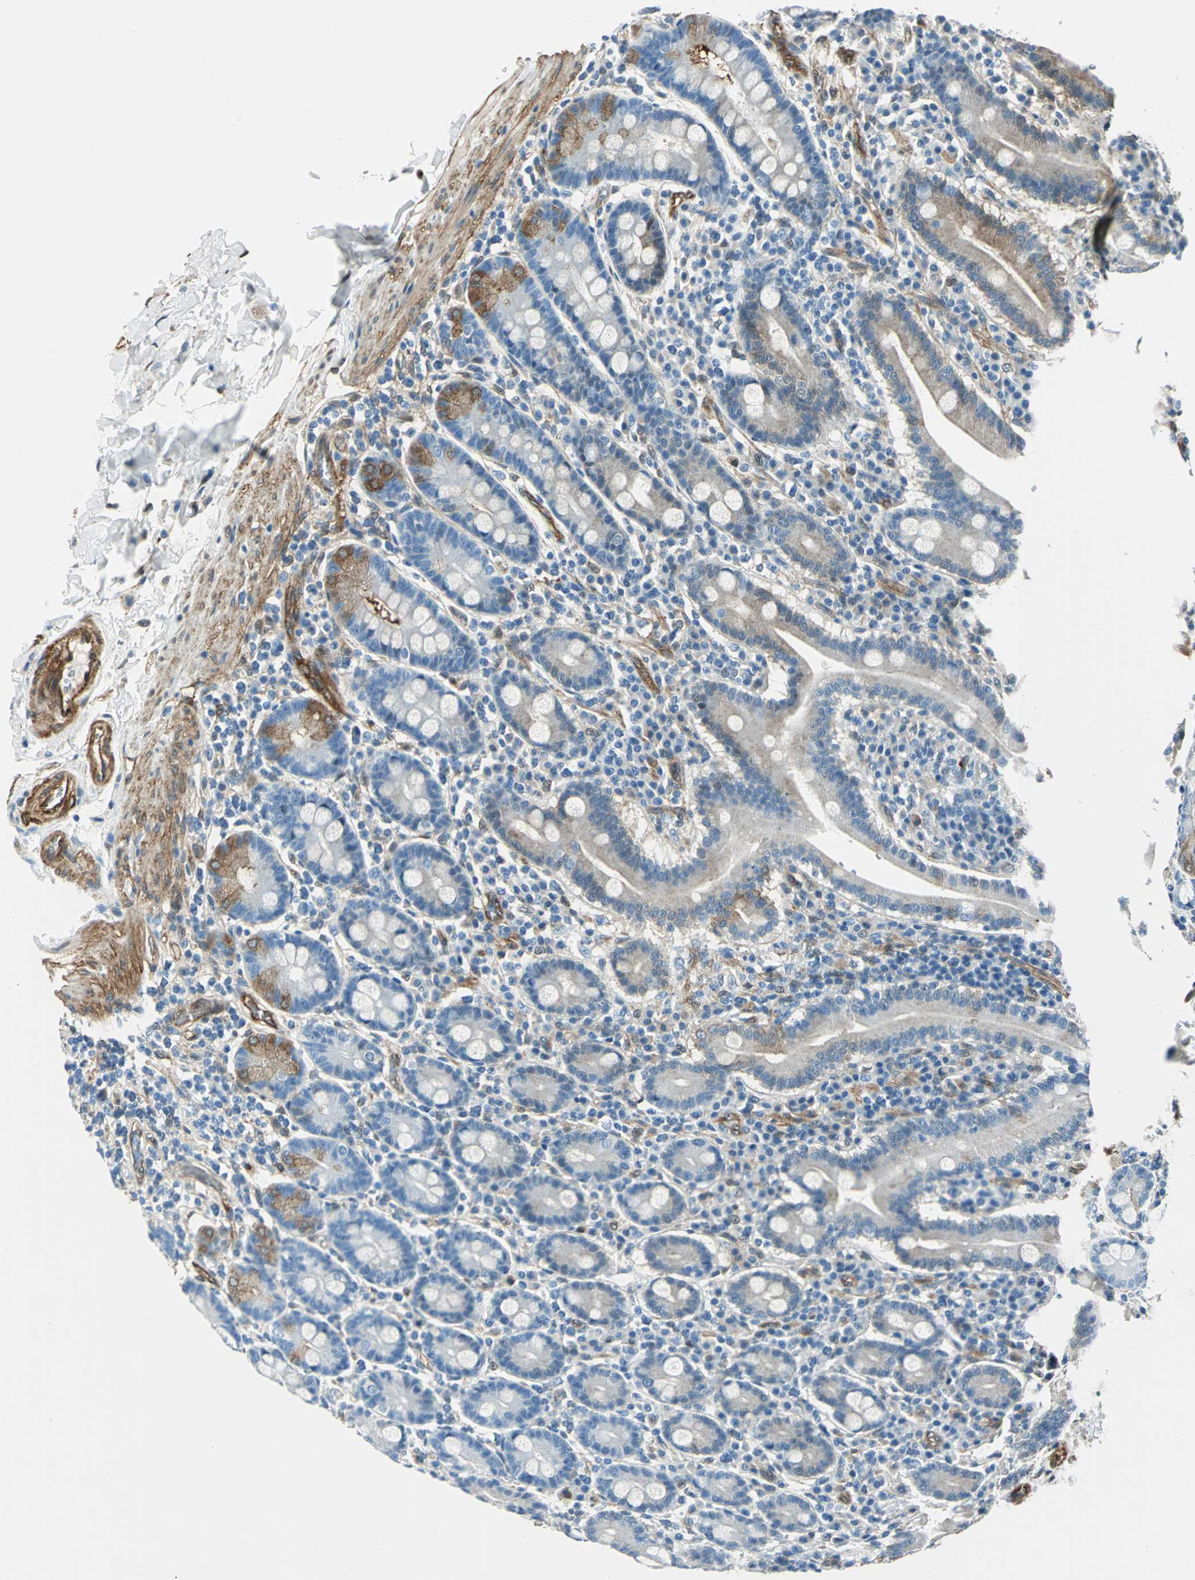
{"staining": {"intensity": "strong", "quantity": "<25%", "location": "cytoplasmic/membranous"}, "tissue": "duodenum", "cell_type": "Glandular cells", "image_type": "normal", "snomed": [{"axis": "morphology", "description": "Normal tissue, NOS"}, {"axis": "topography", "description": "Duodenum"}], "caption": "Human duodenum stained with a brown dye reveals strong cytoplasmic/membranous positive positivity in about <25% of glandular cells.", "gene": "HSPB1", "patient": {"sex": "male", "age": 50}}